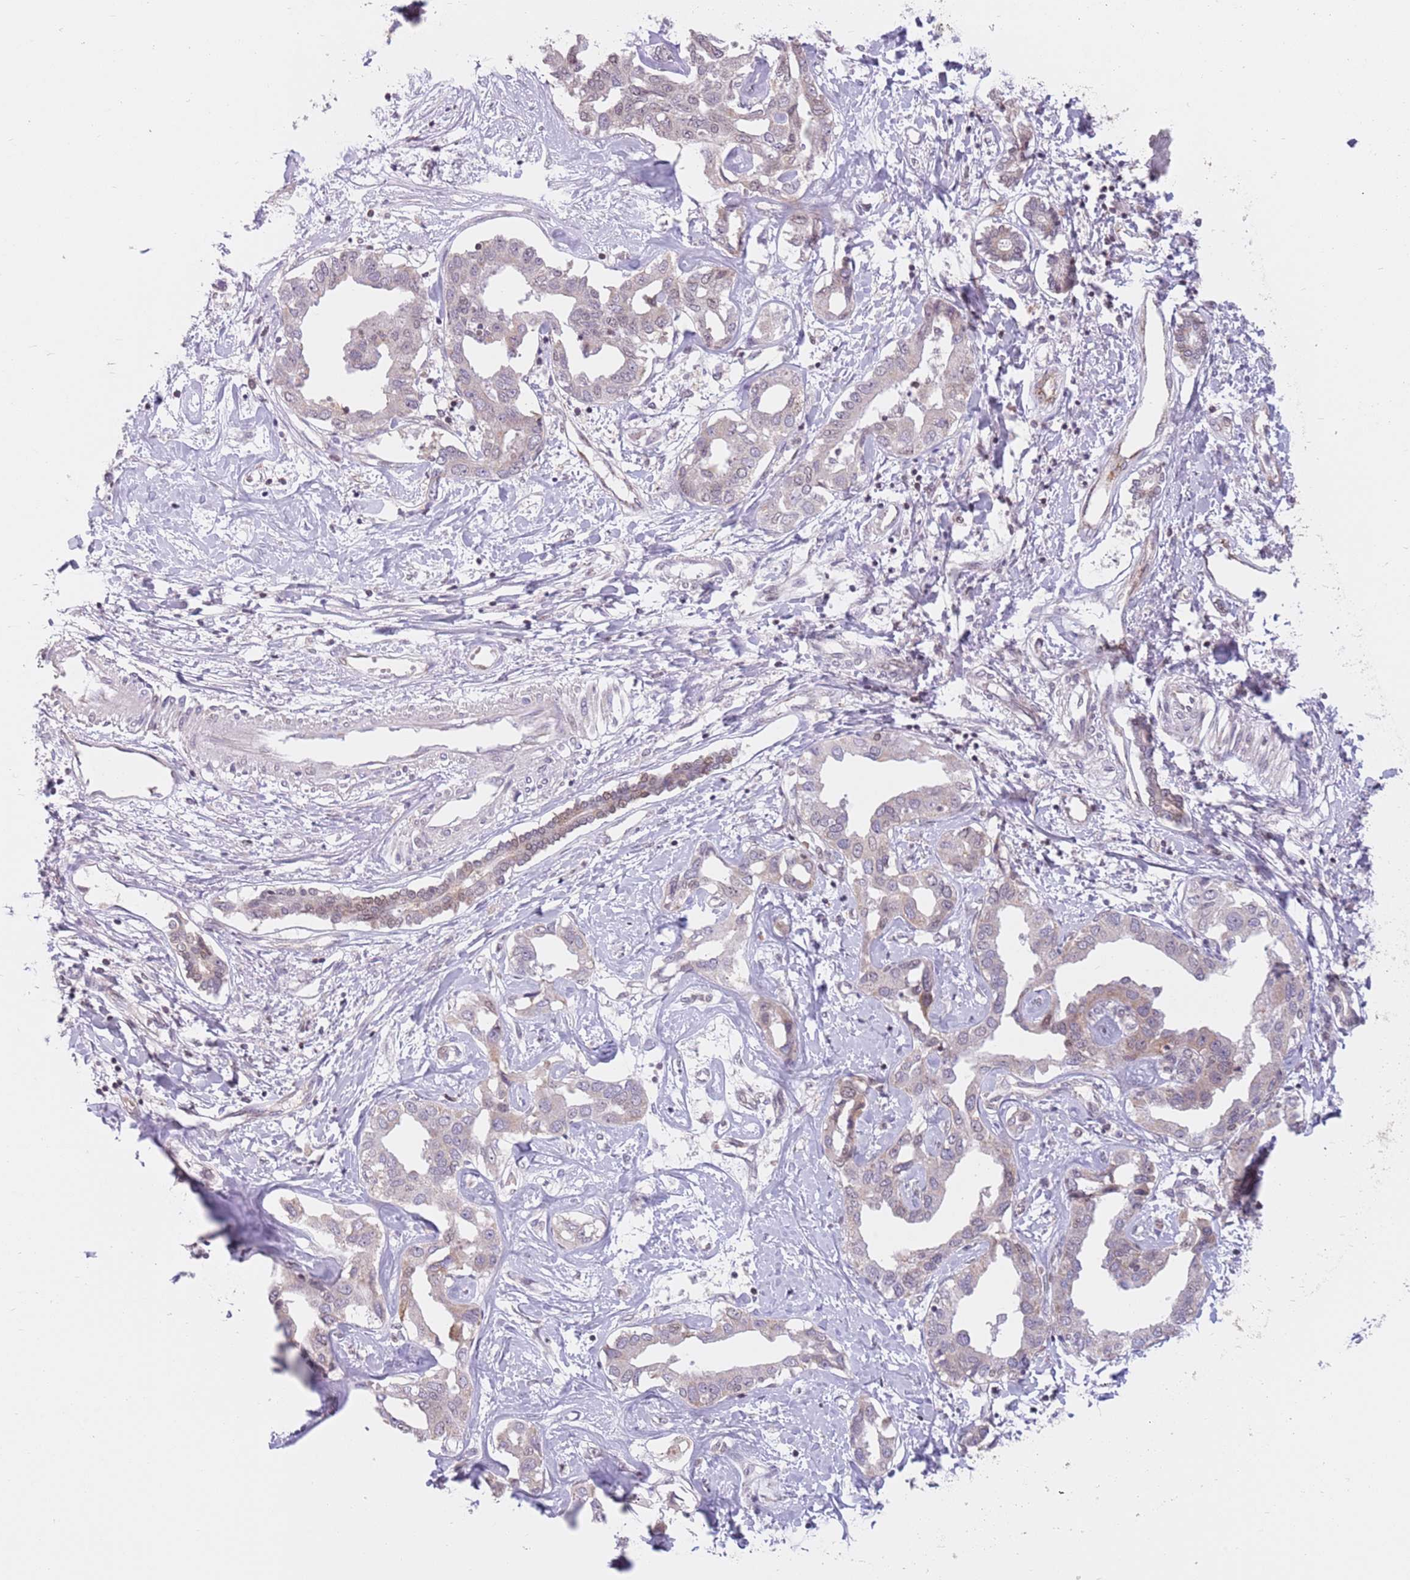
{"staining": {"intensity": "weak", "quantity": "<25%", "location": "cytoplasmic/membranous"}, "tissue": "liver cancer", "cell_type": "Tumor cells", "image_type": "cancer", "snomed": [{"axis": "morphology", "description": "Cholangiocarcinoma"}, {"axis": "topography", "description": "Liver"}], "caption": "High magnification brightfield microscopy of liver cholangiocarcinoma stained with DAB (3,3'-diaminobenzidine) (brown) and counterstained with hematoxylin (blue): tumor cells show no significant positivity. (Stains: DAB IHC with hematoxylin counter stain, Microscopy: brightfield microscopy at high magnification).", "gene": "ZNF574", "patient": {"sex": "male", "age": 59}}